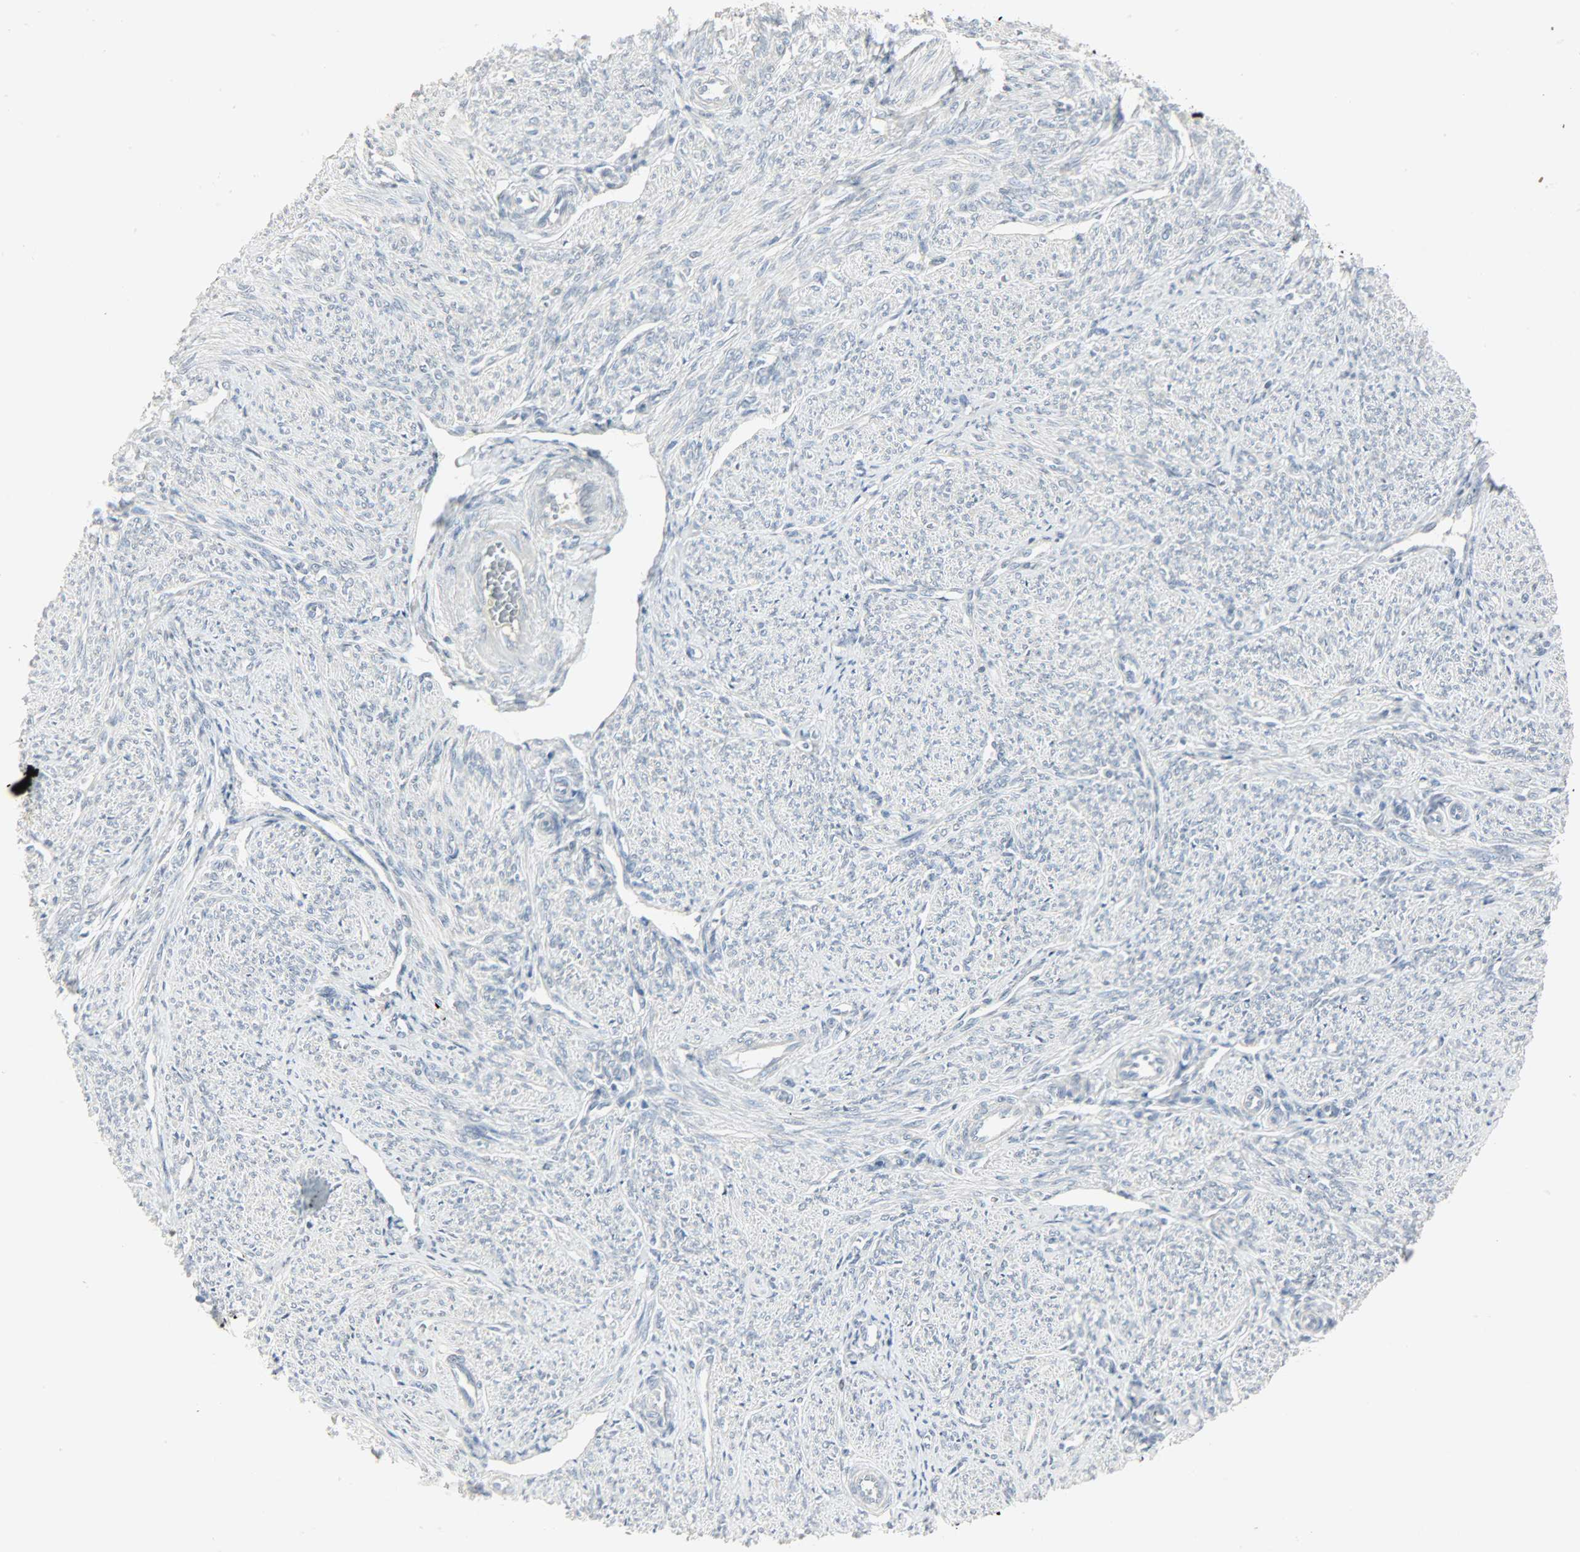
{"staining": {"intensity": "negative", "quantity": "none", "location": "none"}, "tissue": "smooth muscle", "cell_type": "Smooth muscle cells", "image_type": "normal", "snomed": [{"axis": "morphology", "description": "Normal tissue, NOS"}, {"axis": "topography", "description": "Smooth muscle"}], "caption": "IHC image of normal smooth muscle: human smooth muscle stained with DAB (3,3'-diaminobenzidine) reveals no significant protein expression in smooth muscle cells.", "gene": "CAMK4", "patient": {"sex": "female", "age": 65}}